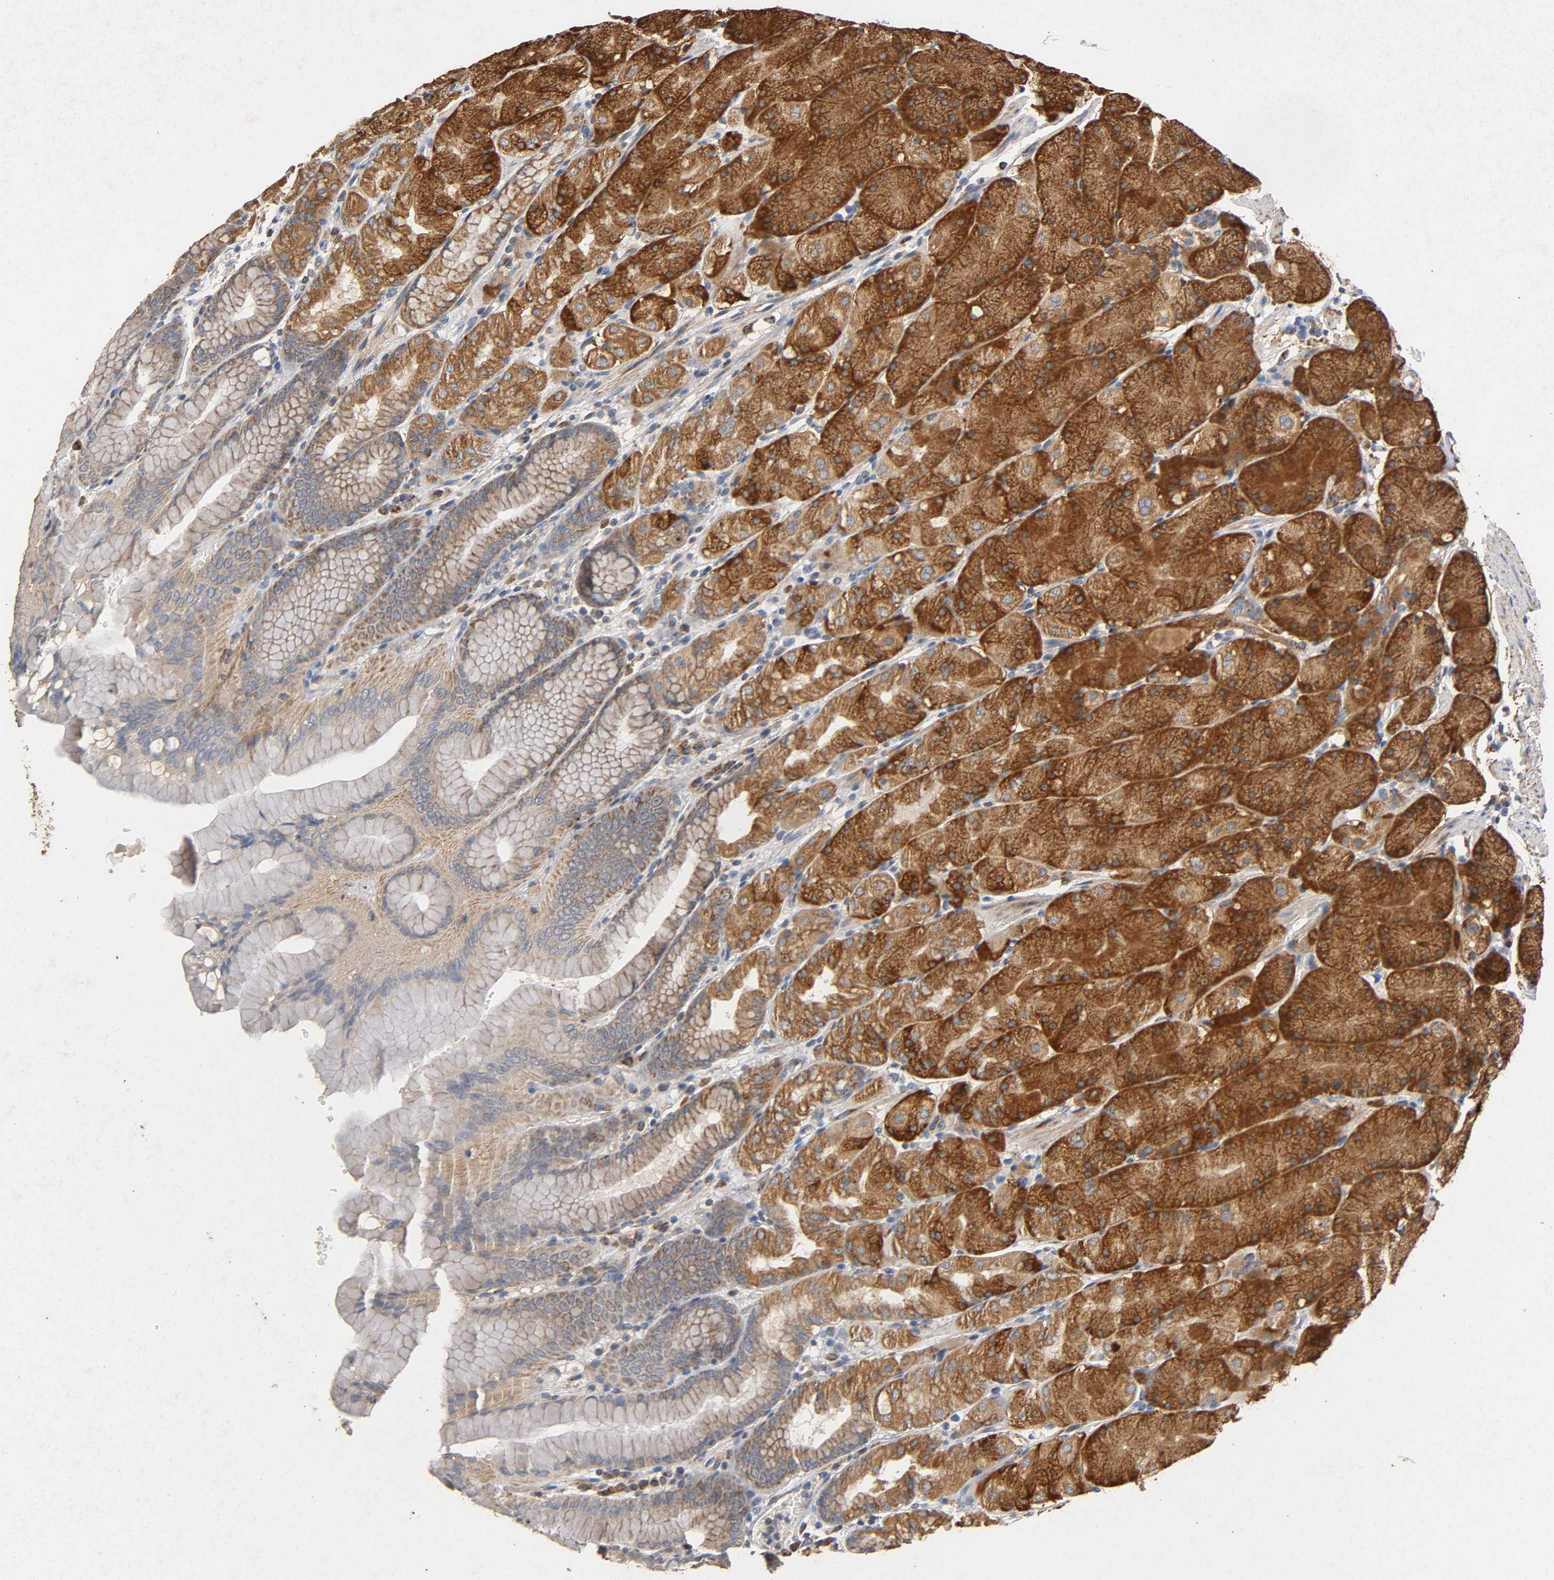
{"staining": {"intensity": "strong", "quantity": ">75%", "location": "cytoplasmic/membranous"}, "tissue": "stomach", "cell_type": "Glandular cells", "image_type": "normal", "snomed": [{"axis": "morphology", "description": "Normal tissue, NOS"}, {"axis": "topography", "description": "Stomach, upper"}, {"axis": "topography", "description": "Stomach"}], "caption": "Glandular cells display high levels of strong cytoplasmic/membranous expression in about >75% of cells in unremarkable stomach. (DAB (3,3'-diaminobenzidine) = brown stain, brightfield microscopy at high magnification).", "gene": "NDUFS3", "patient": {"sex": "male", "age": 76}}